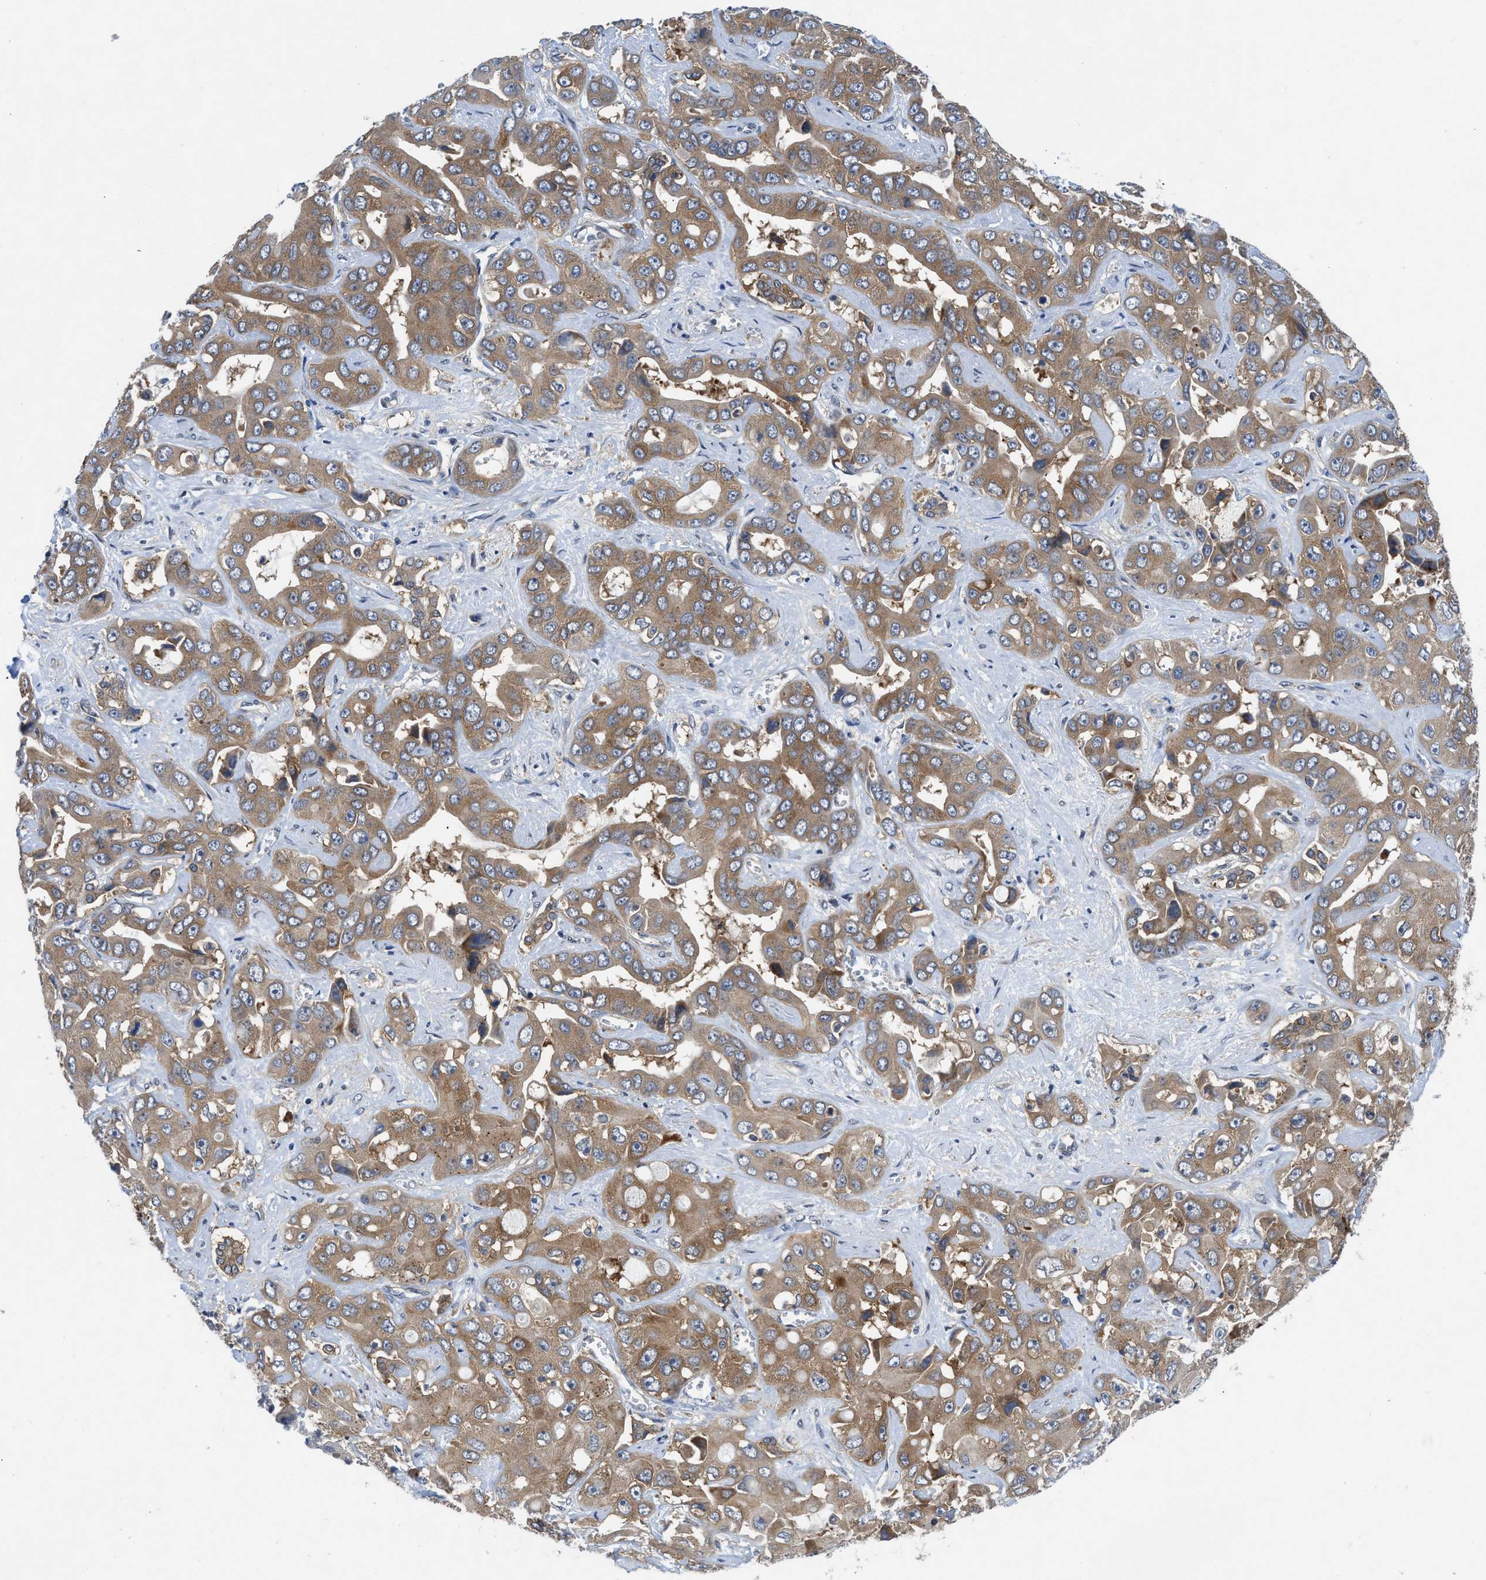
{"staining": {"intensity": "moderate", "quantity": ">75%", "location": "cytoplasmic/membranous"}, "tissue": "liver cancer", "cell_type": "Tumor cells", "image_type": "cancer", "snomed": [{"axis": "morphology", "description": "Cholangiocarcinoma"}, {"axis": "topography", "description": "Liver"}], "caption": "This is a histology image of immunohistochemistry (IHC) staining of liver cholangiocarcinoma, which shows moderate staining in the cytoplasmic/membranous of tumor cells.", "gene": "PANX1", "patient": {"sex": "female", "age": 52}}